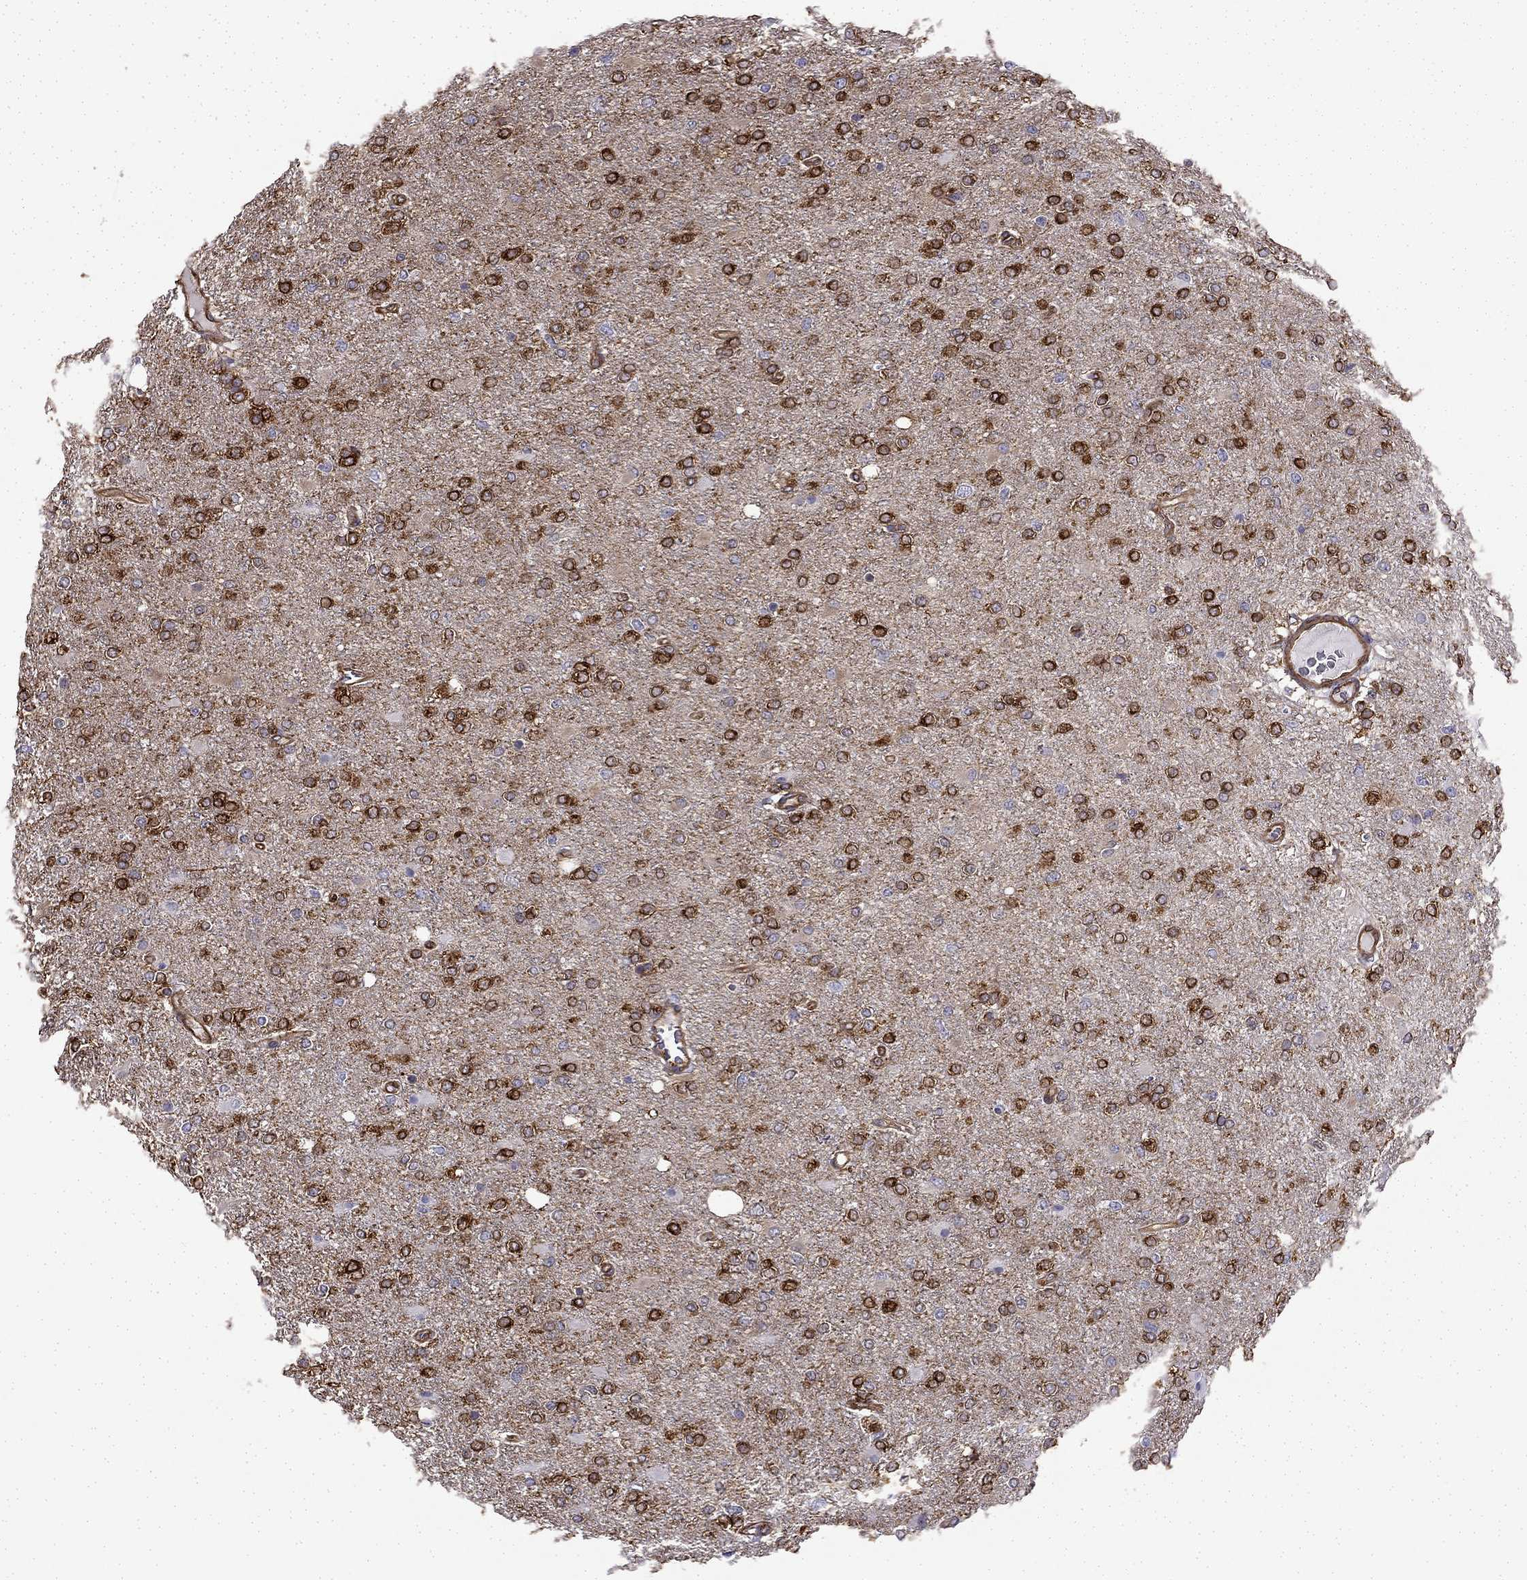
{"staining": {"intensity": "strong", "quantity": ">75%", "location": "cytoplasmic/membranous"}, "tissue": "glioma", "cell_type": "Tumor cells", "image_type": "cancer", "snomed": [{"axis": "morphology", "description": "Glioma, malignant, High grade"}, {"axis": "topography", "description": "Cerebral cortex"}], "caption": "A high amount of strong cytoplasmic/membranous expression is appreciated in about >75% of tumor cells in glioma tissue. Using DAB (3,3'-diaminobenzidine) (brown) and hematoxylin (blue) stains, captured at high magnification using brightfield microscopy.", "gene": "MAP4", "patient": {"sex": "male", "age": 70}}